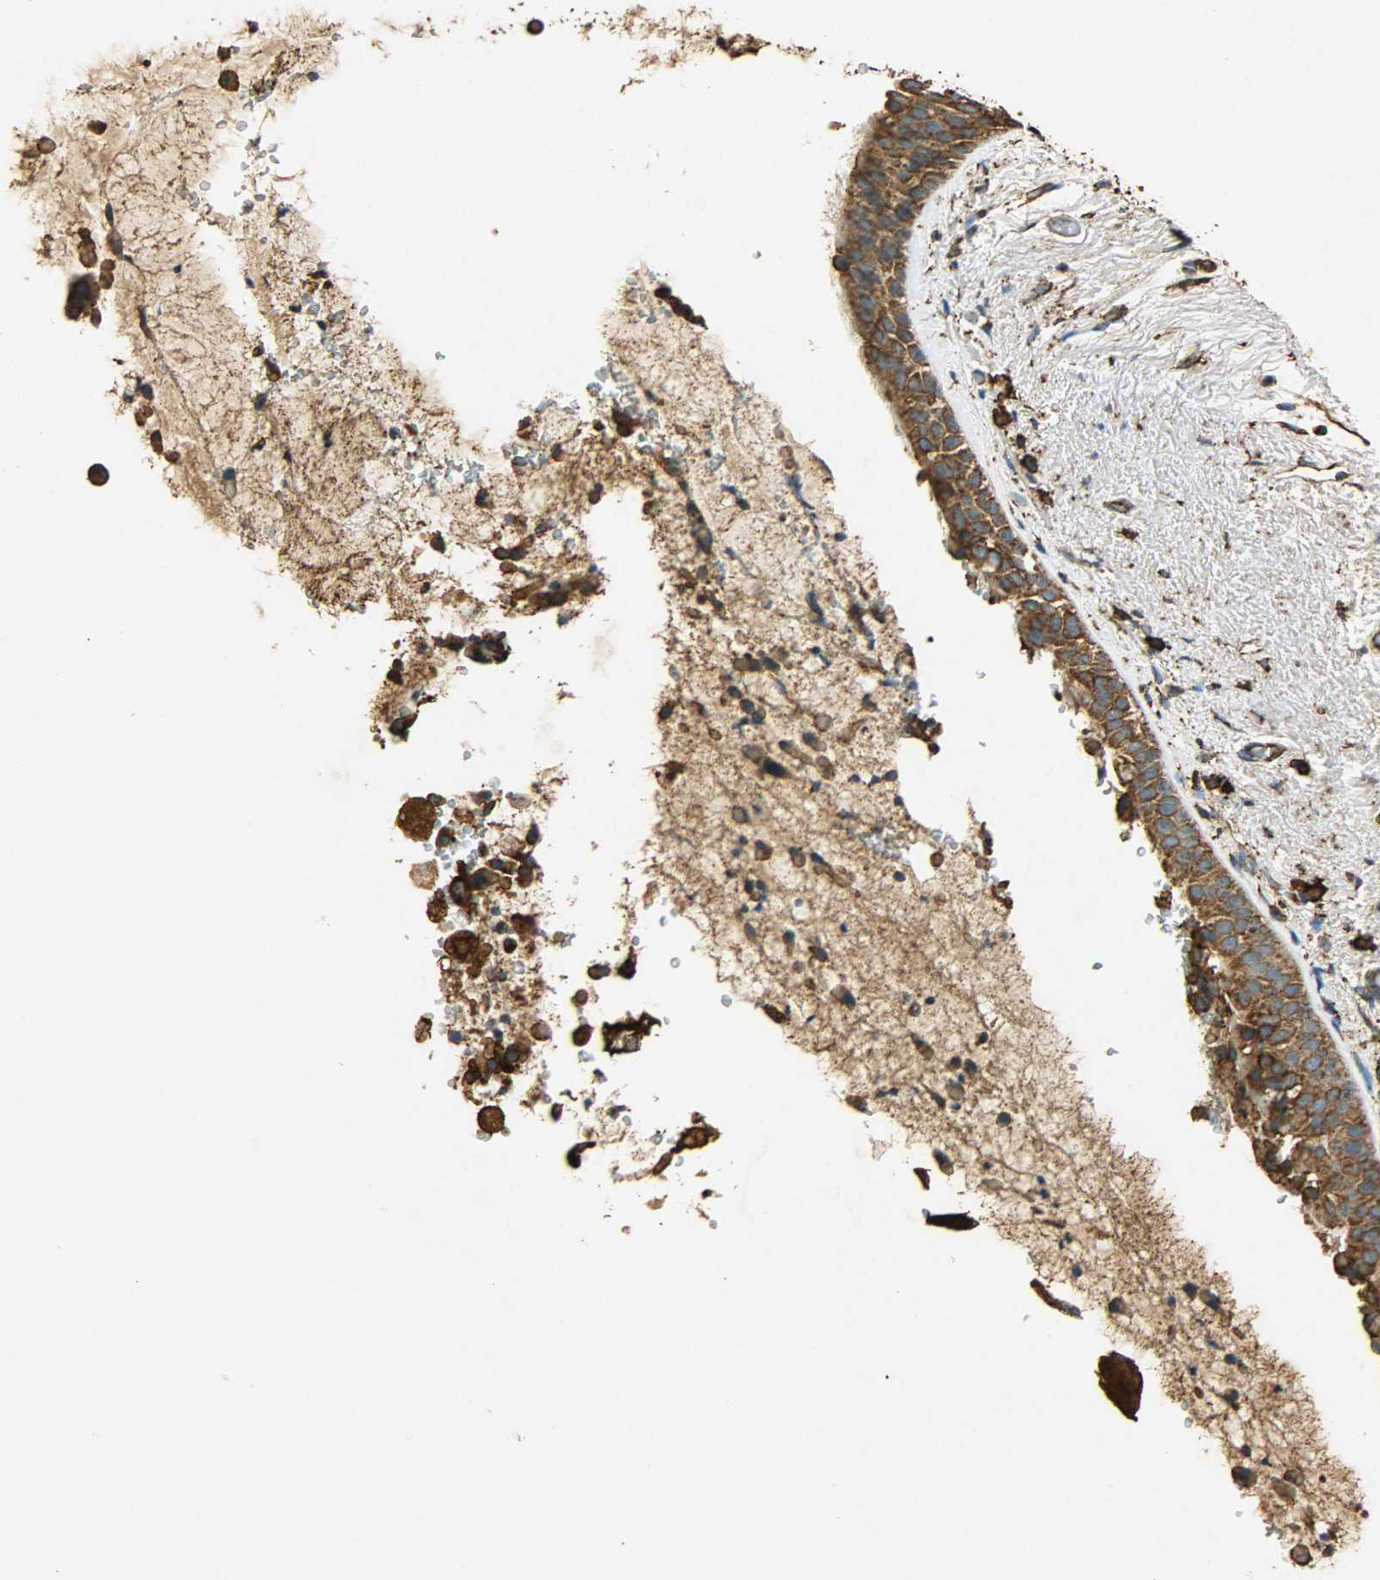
{"staining": {"intensity": "strong", "quantity": ">75%", "location": "cytoplasmic/membranous"}, "tissue": "bronchus", "cell_type": "Respiratory epithelial cells", "image_type": "normal", "snomed": [{"axis": "morphology", "description": "Normal tissue, NOS"}, {"axis": "topography", "description": "Bronchus"}], "caption": "Immunohistochemical staining of normal bronchus displays strong cytoplasmic/membranous protein positivity in approximately >75% of respiratory epithelial cells. The protein is stained brown, and the nuclei are stained in blue (DAB (3,3'-diaminobenzidine) IHC with brightfield microscopy, high magnification).", "gene": "HSP90B1", "patient": {"sex": "female", "age": 54}}